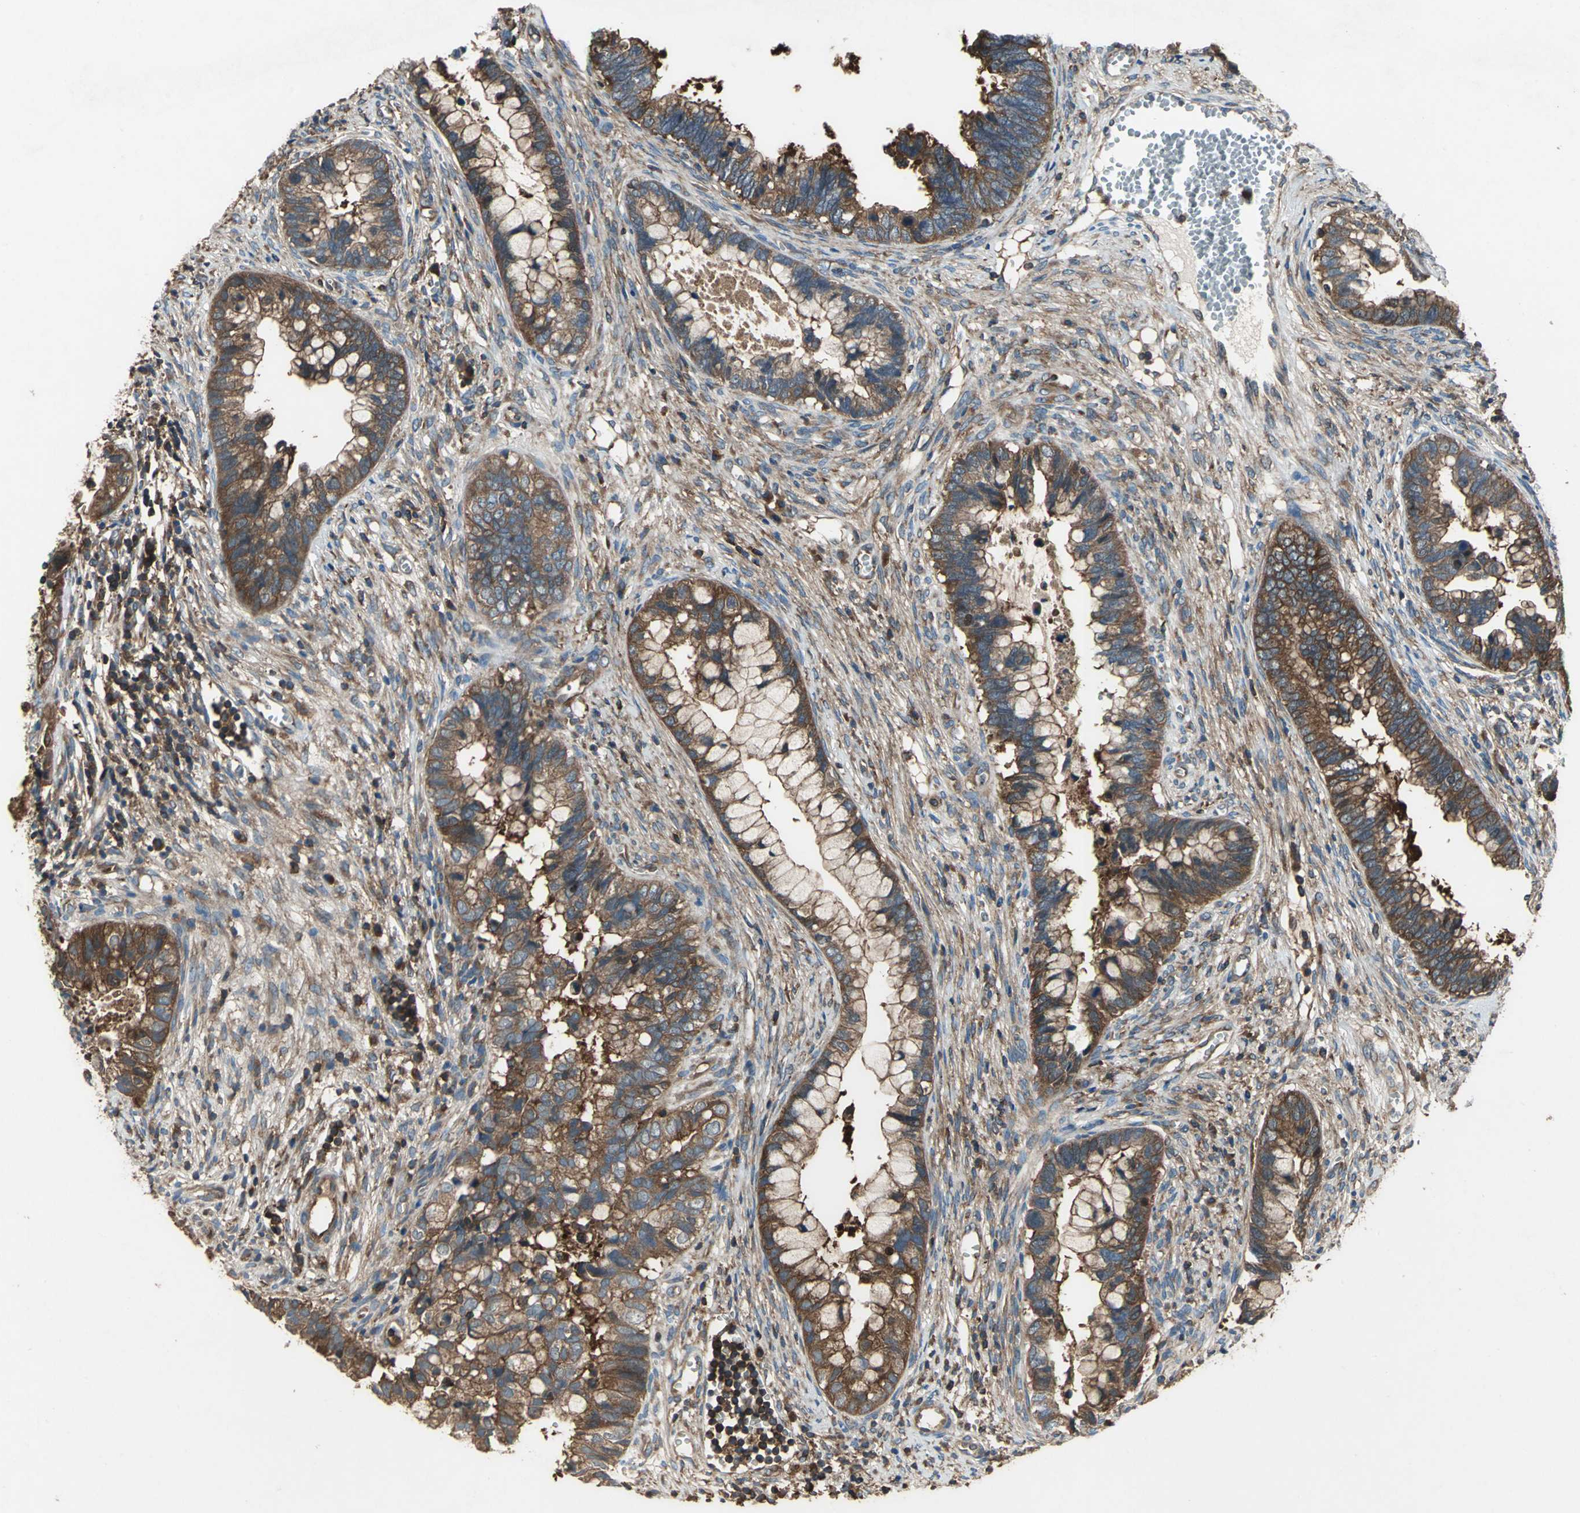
{"staining": {"intensity": "strong", "quantity": ">75%", "location": "cytoplasmic/membranous"}, "tissue": "cervical cancer", "cell_type": "Tumor cells", "image_type": "cancer", "snomed": [{"axis": "morphology", "description": "Adenocarcinoma, NOS"}, {"axis": "topography", "description": "Cervix"}], "caption": "Cervical adenocarcinoma tissue demonstrates strong cytoplasmic/membranous positivity in about >75% of tumor cells, visualized by immunohistochemistry.", "gene": "CAPN1", "patient": {"sex": "female", "age": 44}}